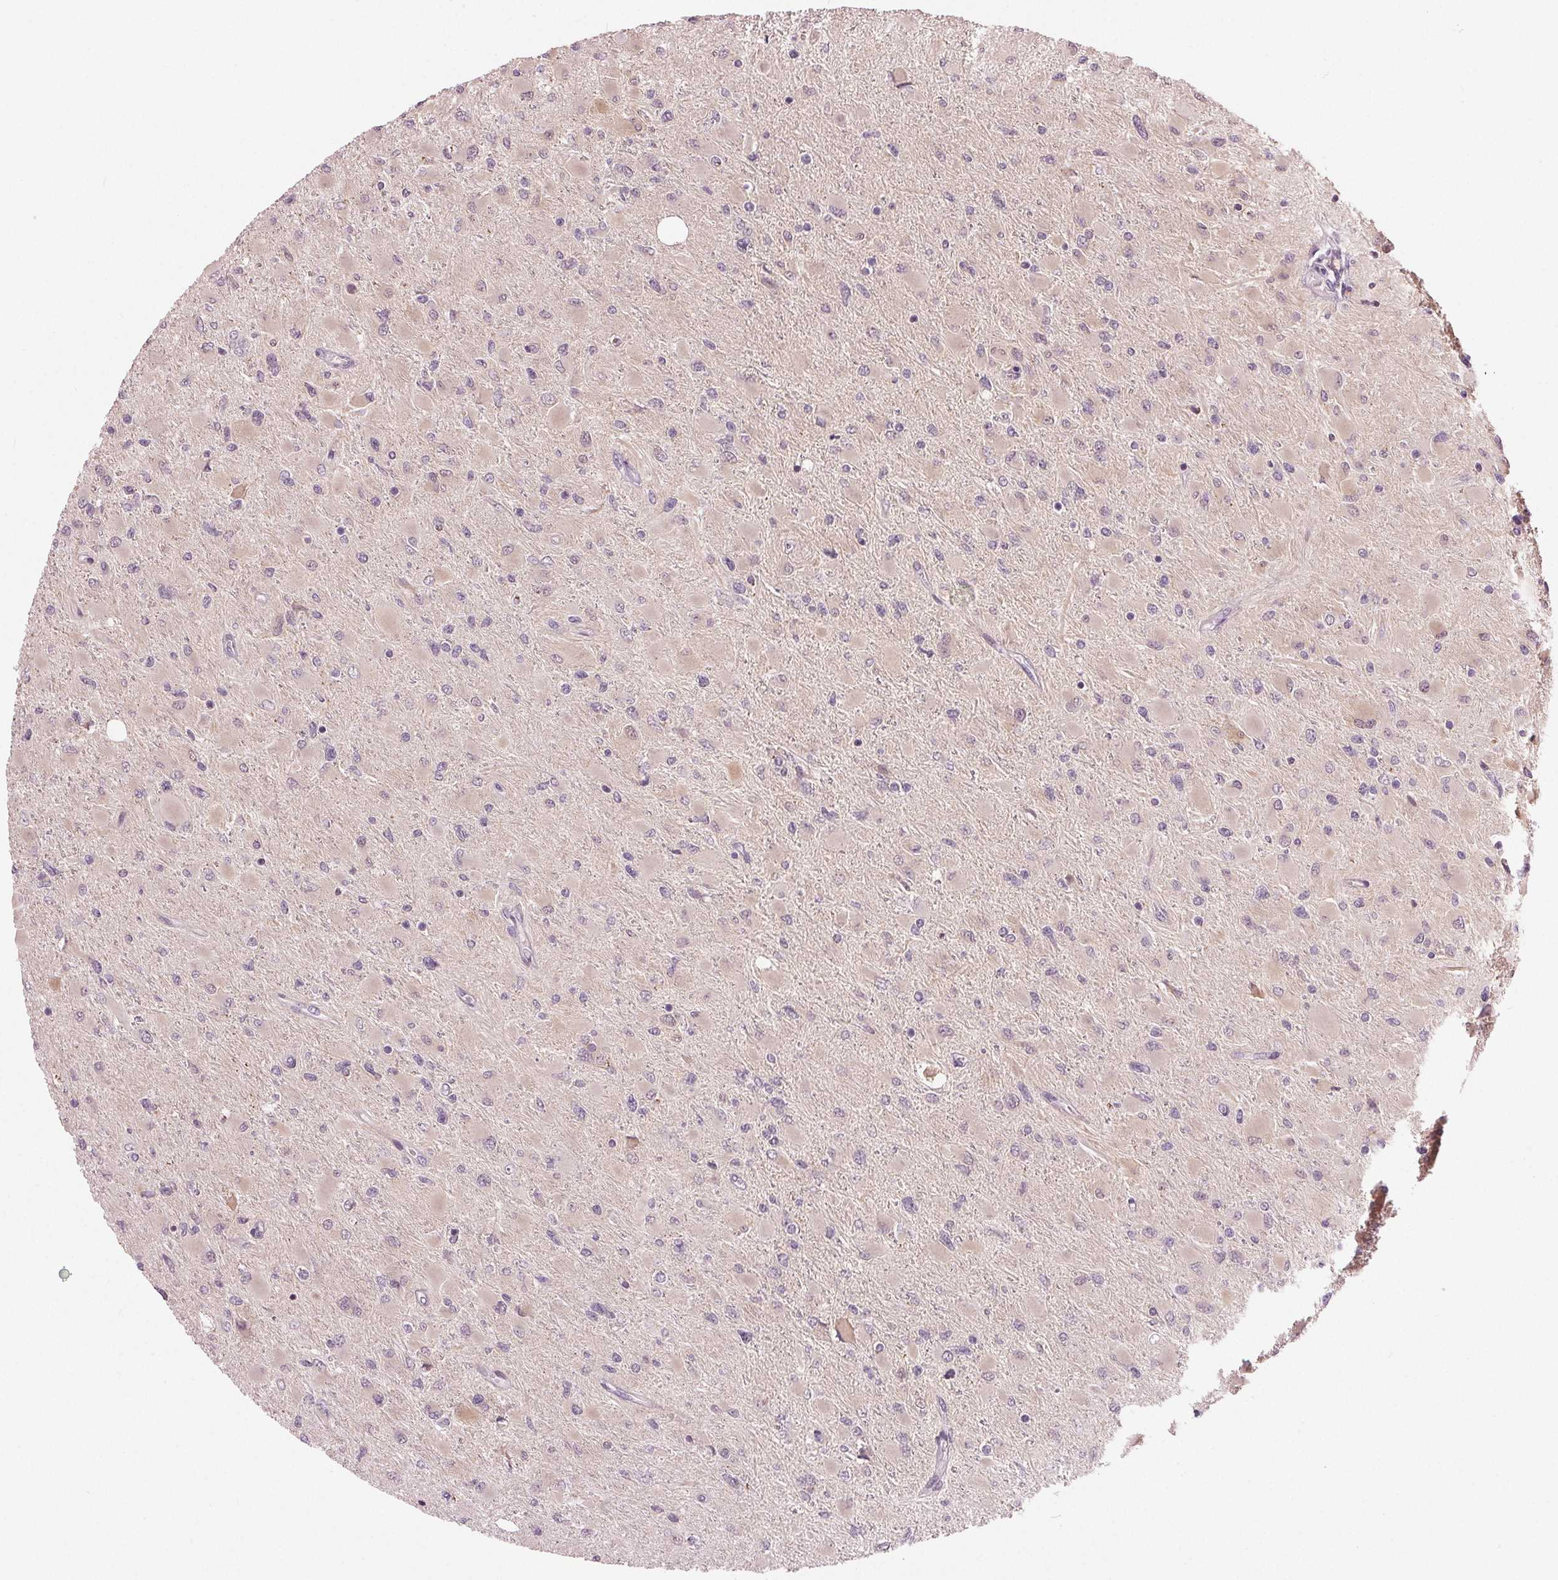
{"staining": {"intensity": "negative", "quantity": "none", "location": "none"}, "tissue": "glioma", "cell_type": "Tumor cells", "image_type": "cancer", "snomed": [{"axis": "morphology", "description": "Glioma, malignant, High grade"}, {"axis": "topography", "description": "Cerebral cortex"}], "caption": "Malignant glioma (high-grade) was stained to show a protein in brown. There is no significant positivity in tumor cells.", "gene": "ZNF605", "patient": {"sex": "female", "age": 36}}